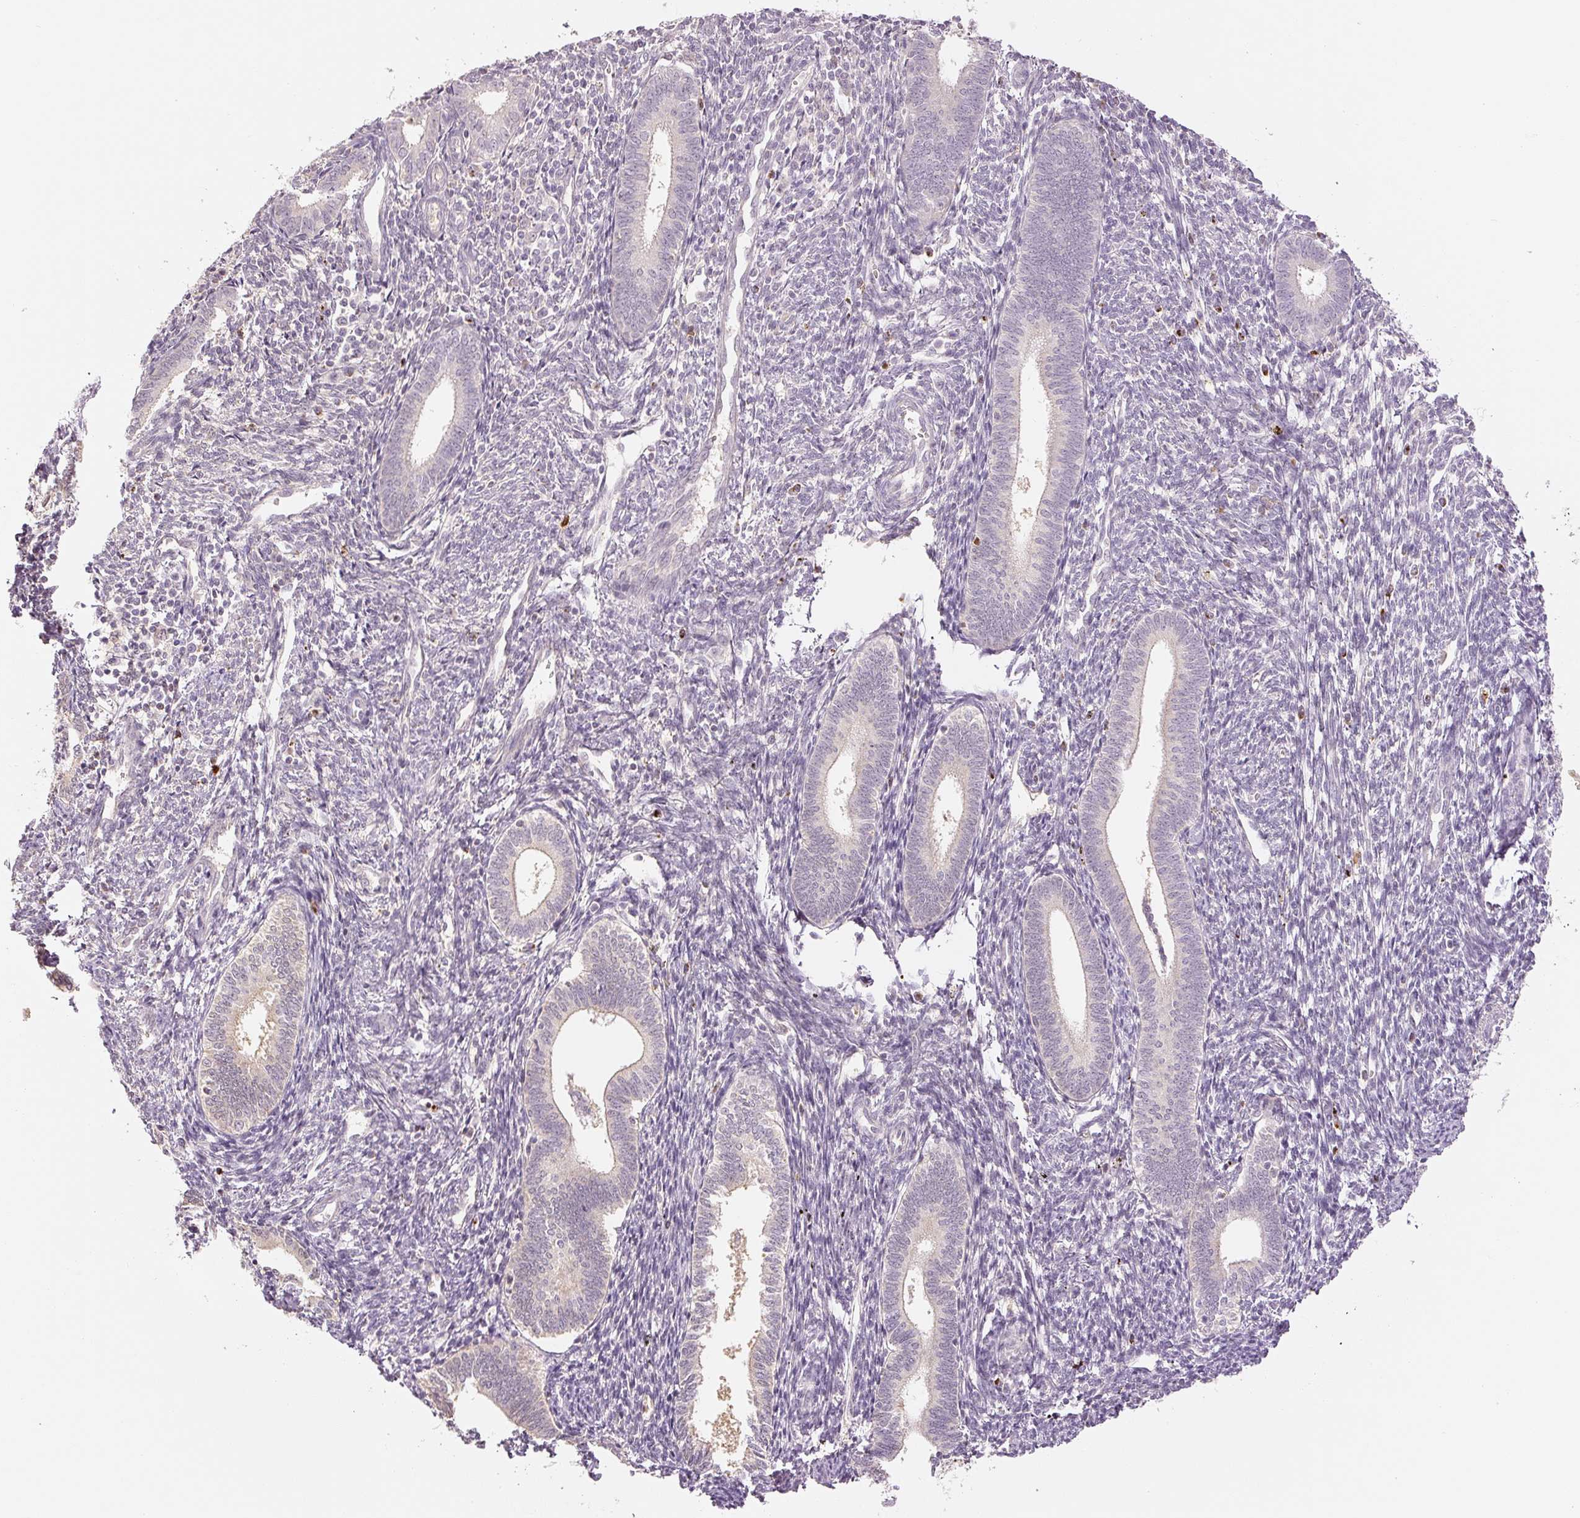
{"staining": {"intensity": "weak", "quantity": "<25%", "location": "cytoplasmic/membranous"}, "tissue": "endometrium", "cell_type": "Cells in endometrial stroma", "image_type": "normal", "snomed": [{"axis": "morphology", "description": "Normal tissue, NOS"}, {"axis": "topography", "description": "Endometrium"}], "caption": "IHC photomicrograph of normal endometrium: endometrium stained with DAB (3,3'-diaminobenzidine) displays no significant protein positivity in cells in endometrial stroma.", "gene": "GZMA", "patient": {"sex": "female", "age": 41}}